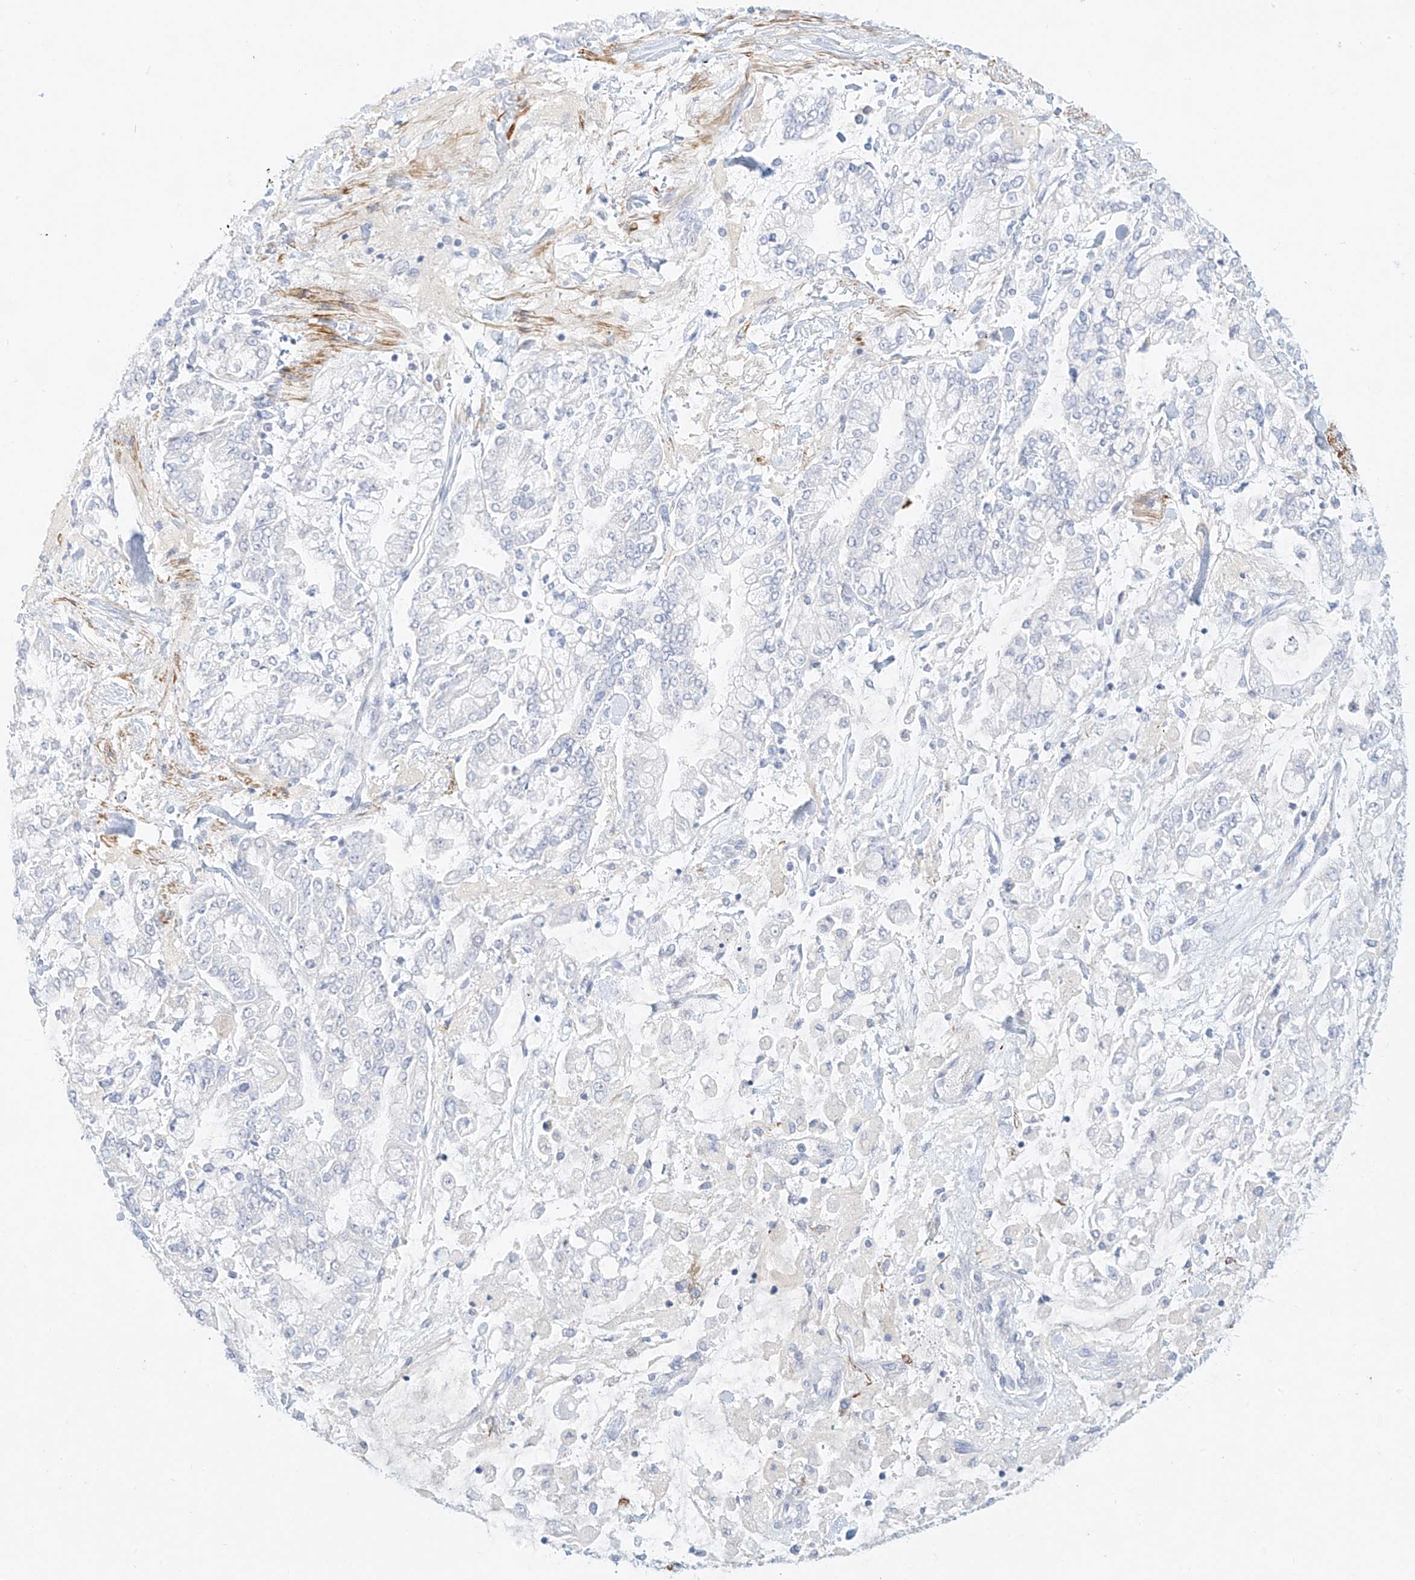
{"staining": {"intensity": "negative", "quantity": "none", "location": "none"}, "tissue": "stomach cancer", "cell_type": "Tumor cells", "image_type": "cancer", "snomed": [{"axis": "morphology", "description": "Normal tissue, NOS"}, {"axis": "morphology", "description": "Adenocarcinoma, NOS"}, {"axis": "topography", "description": "Stomach, upper"}, {"axis": "topography", "description": "Stomach"}], "caption": "Stomach cancer was stained to show a protein in brown. There is no significant positivity in tumor cells.", "gene": "ST3GAL5", "patient": {"sex": "male", "age": 76}}